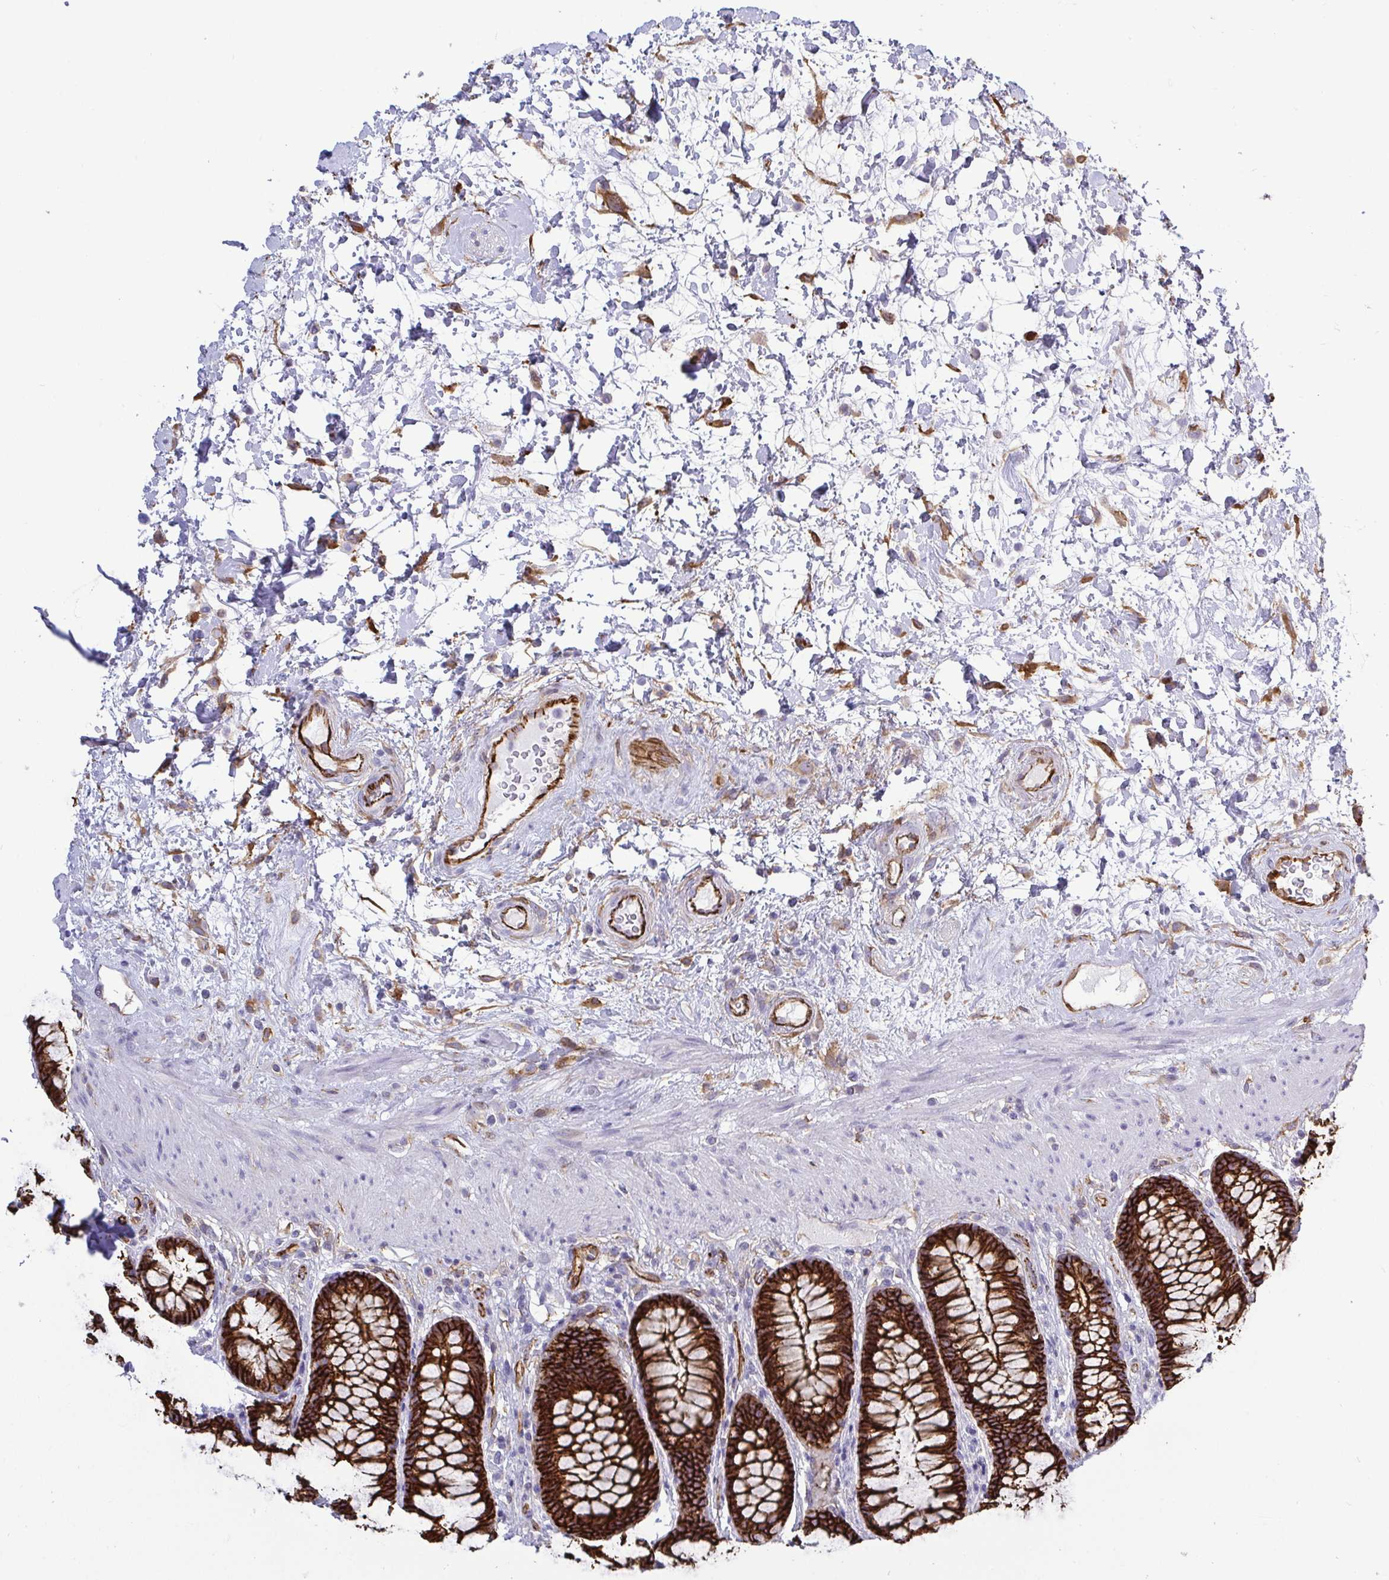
{"staining": {"intensity": "strong", "quantity": ">75%", "location": "cytoplasmic/membranous"}, "tissue": "rectum", "cell_type": "Glandular cells", "image_type": "normal", "snomed": [{"axis": "morphology", "description": "Normal tissue, NOS"}, {"axis": "topography", "description": "Rectum"}], "caption": "Immunohistochemistry histopathology image of unremarkable human rectum stained for a protein (brown), which reveals high levels of strong cytoplasmic/membranous expression in approximately >75% of glandular cells.", "gene": "LIMA1", "patient": {"sex": "male", "age": 72}}